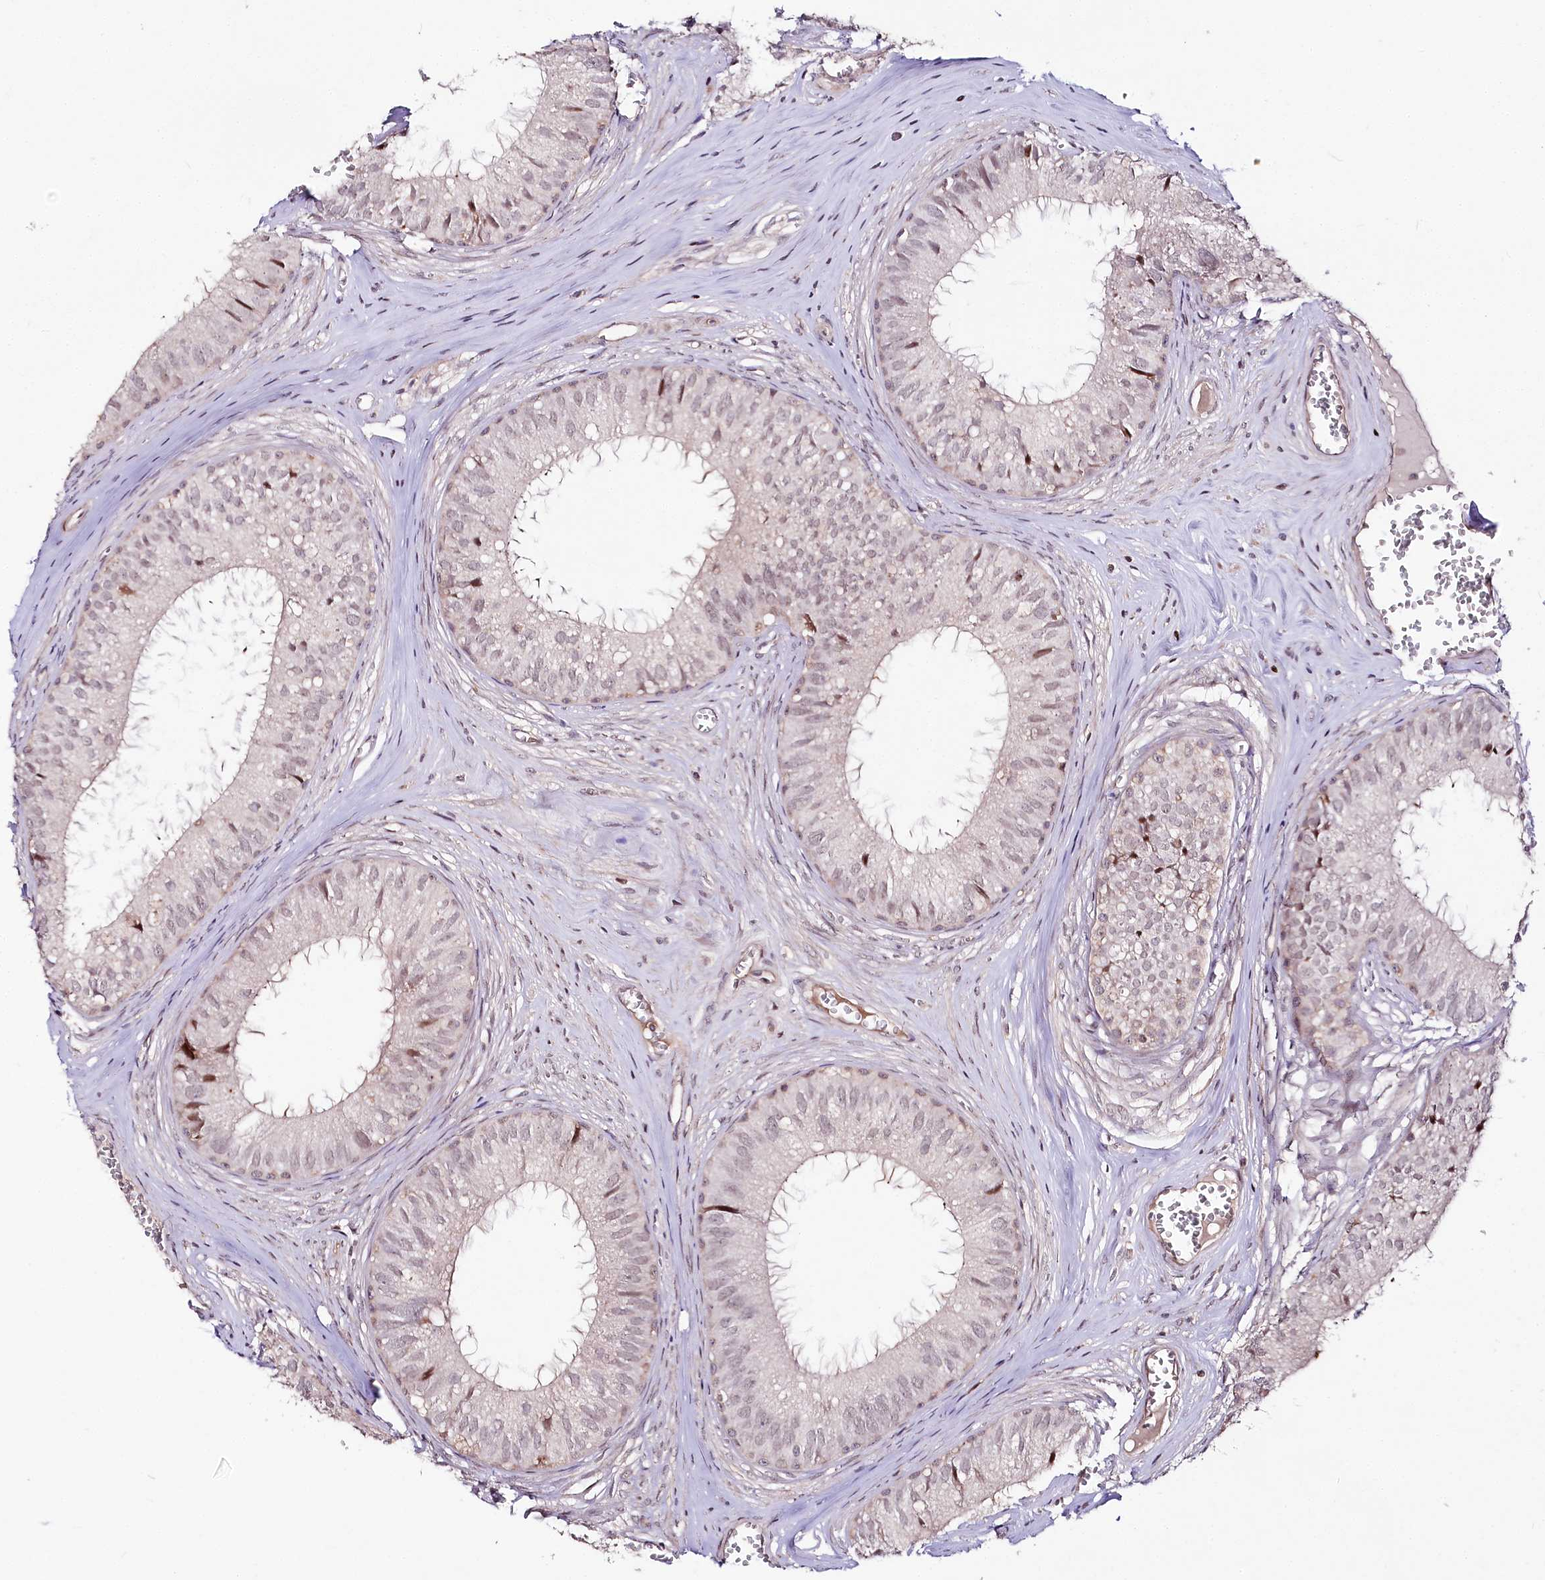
{"staining": {"intensity": "negative", "quantity": "none", "location": "none"}, "tissue": "epididymis", "cell_type": "Glandular cells", "image_type": "normal", "snomed": [{"axis": "morphology", "description": "Normal tissue, NOS"}, {"axis": "topography", "description": "Epididymis"}], "caption": "Immunohistochemistry of benign epididymis demonstrates no expression in glandular cells.", "gene": "PHLDB1", "patient": {"sex": "male", "age": 36}}